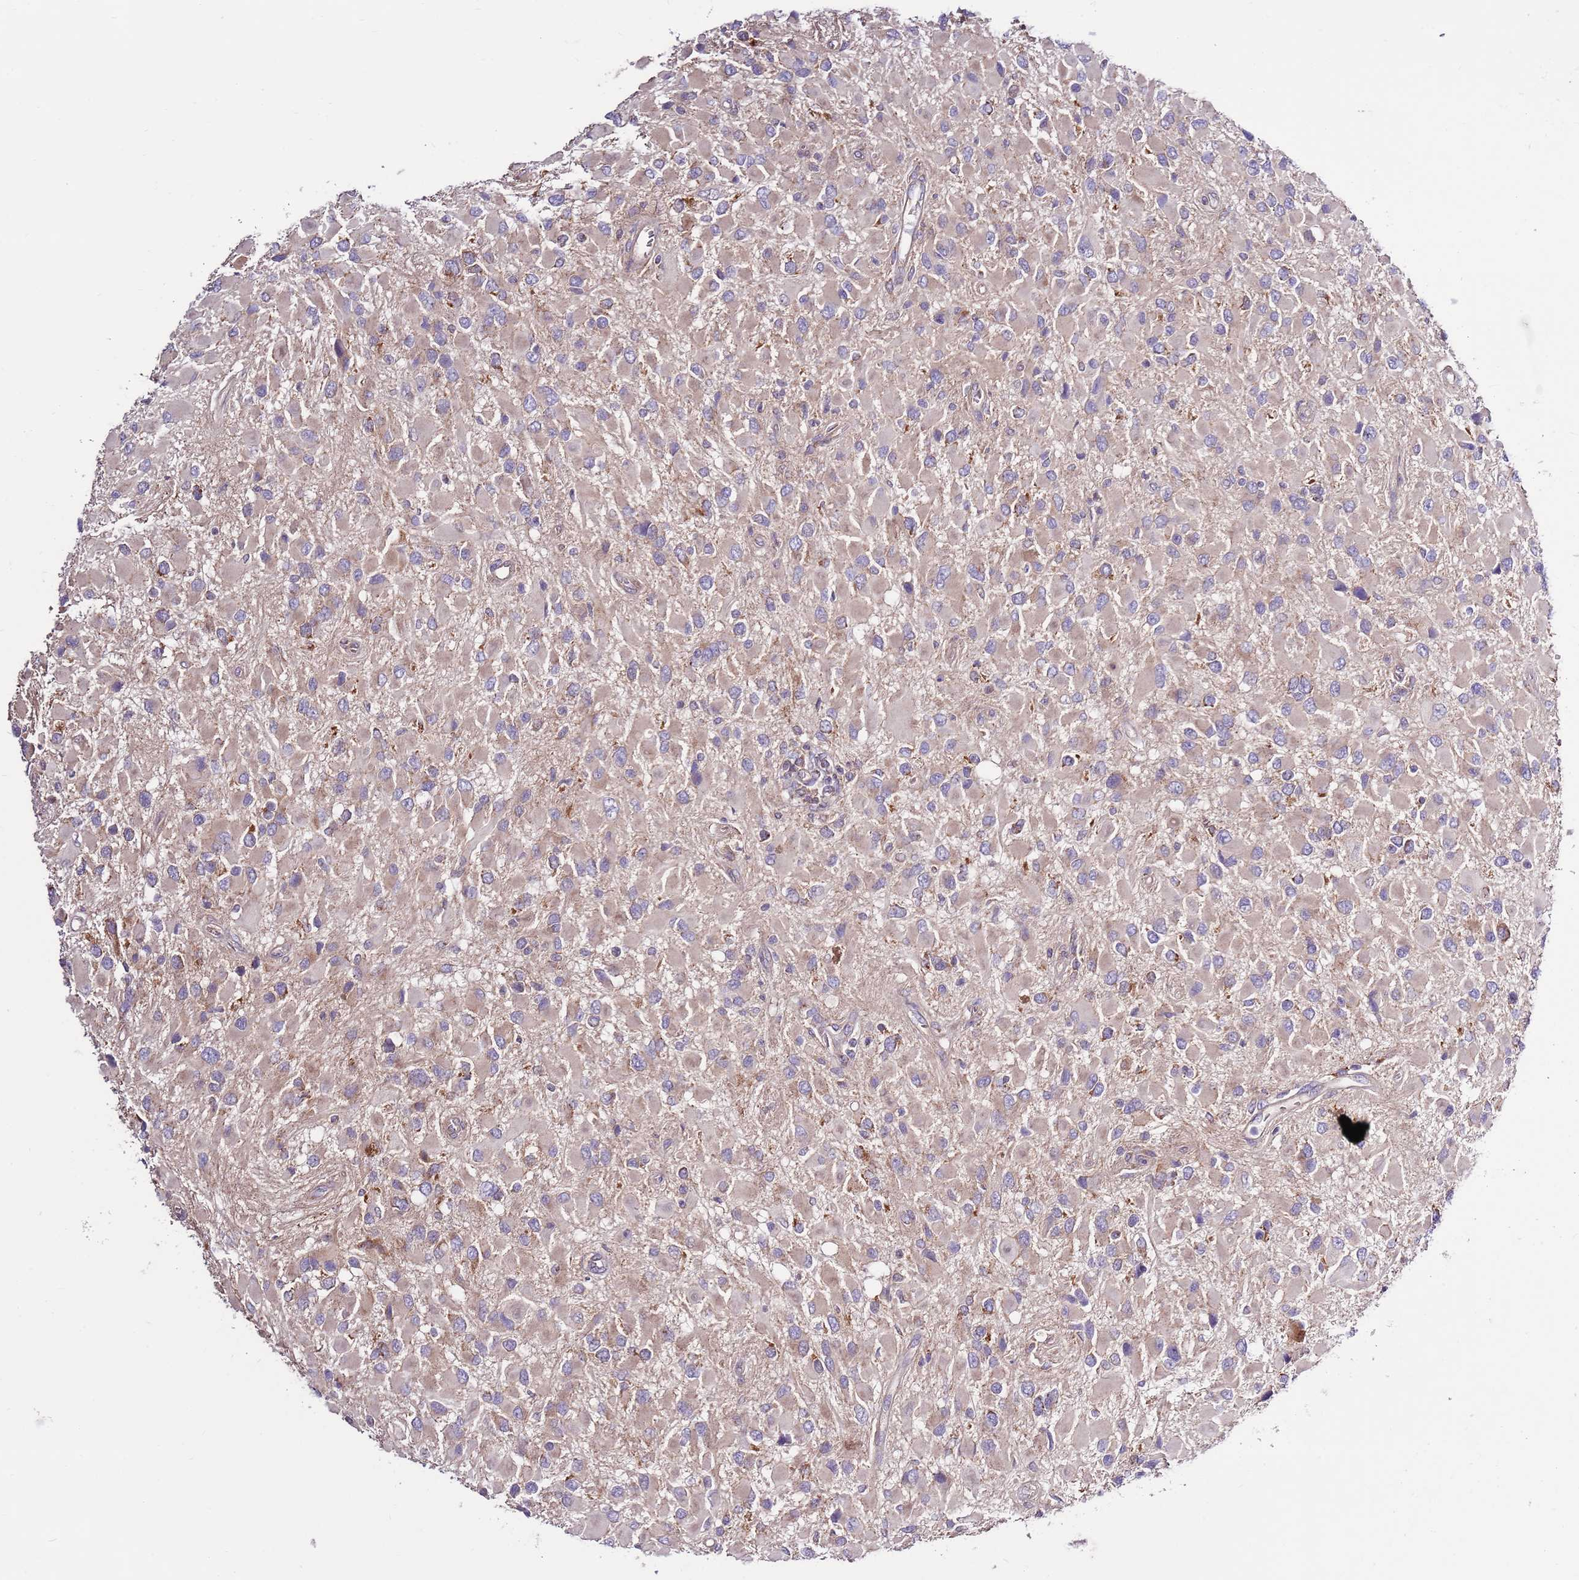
{"staining": {"intensity": "weak", "quantity": "<25%", "location": "cytoplasmic/membranous"}, "tissue": "glioma", "cell_type": "Tumor cells", "image_type": "cancer", "snomed": [{"axis": "morphology", "description": "Glioma, malignant, High grade"}, {"axis": "topography", "description": "Brain"}], "caption": "Tumor cells show no significant protein staining in malignant high-grade glioma.", "gene": "SMG1", "patient": {"sex": "male", "age": 53}}